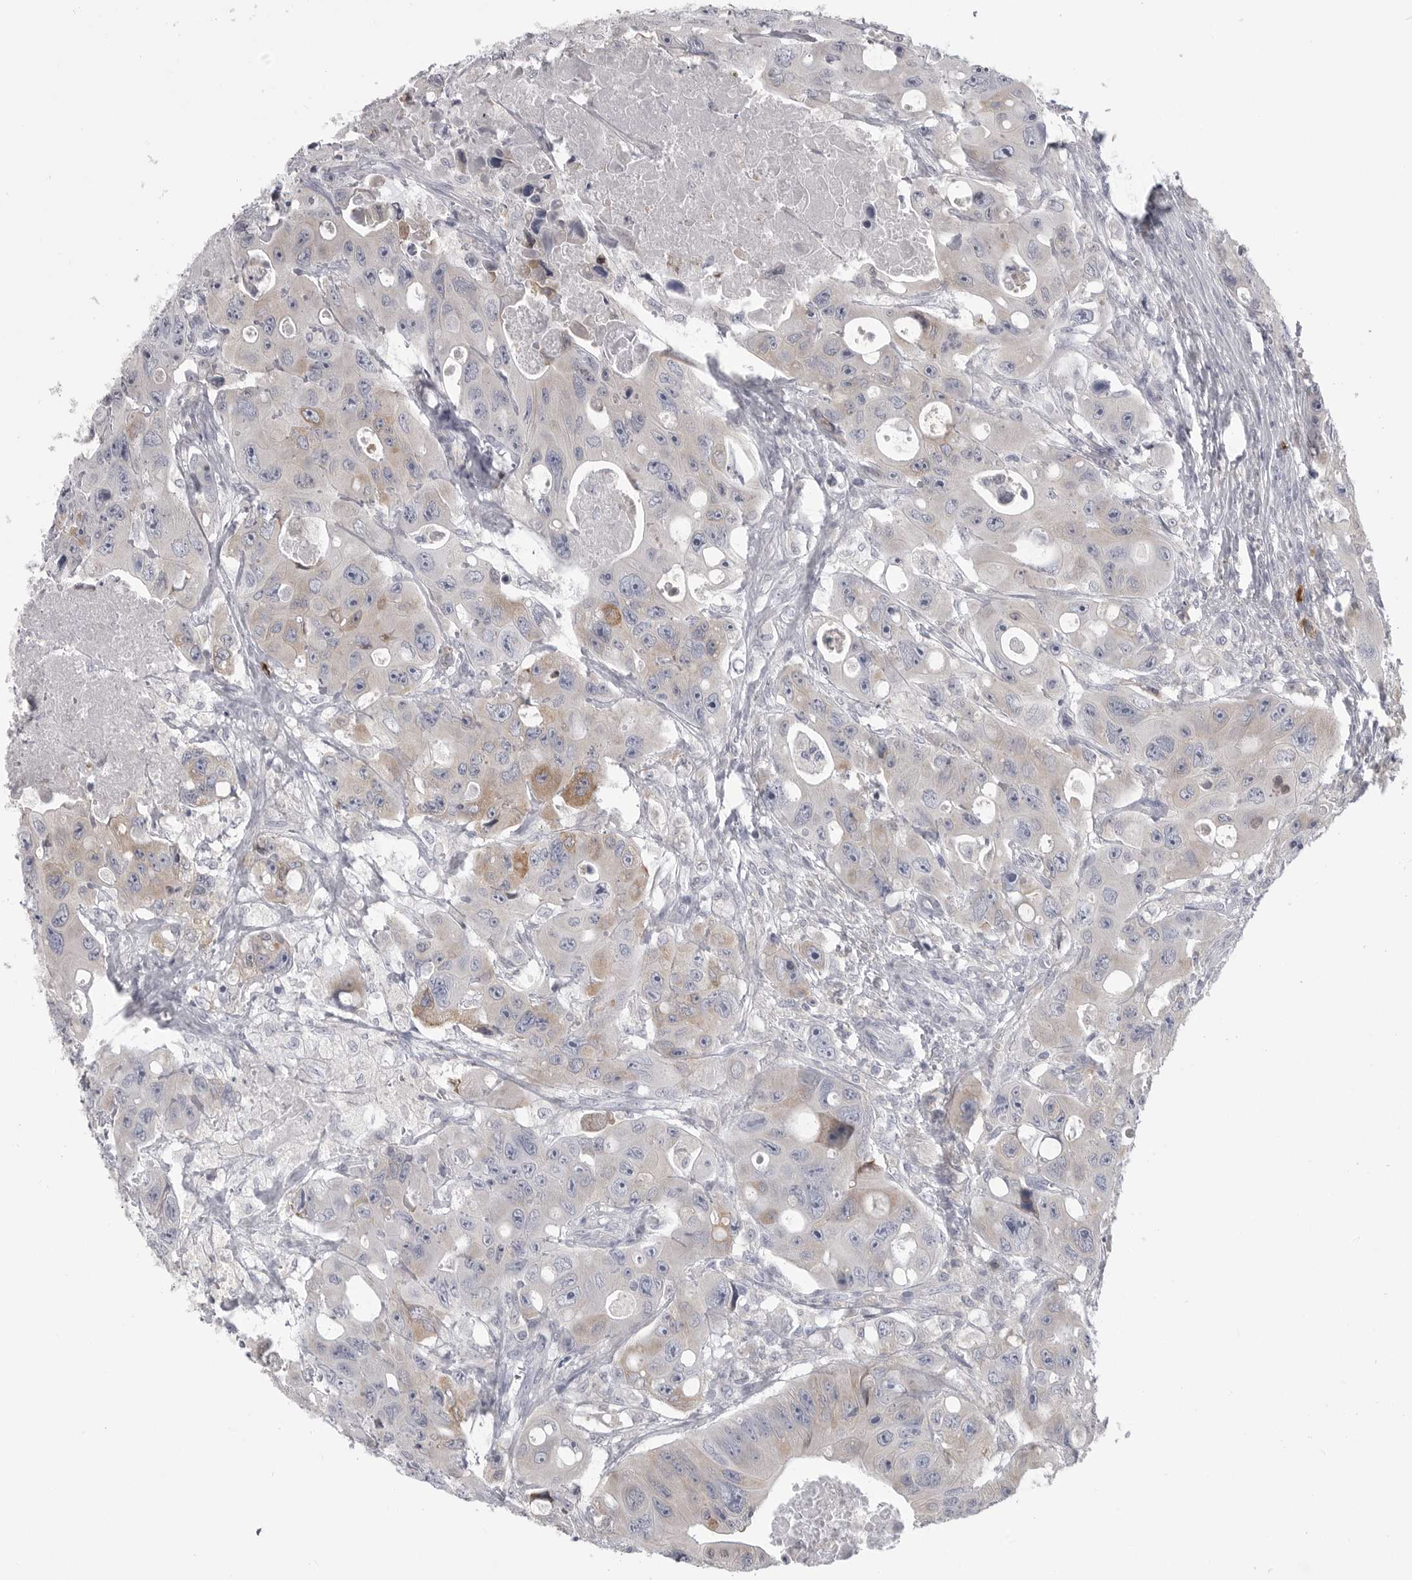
{"staining": {"intensity": "weak", "quantity": "<25%", "location": "cytoplasmic/membranous"}, "tissue": "colorectal cancer", "cell_type": "Tumor cells", "image_type": "cancer", "snomed": [{"axis": "morphology", "description": "Adenocarcinoma, NOS"}, {"axis": "topography", "description": "Colon"}], "caption": "Immunohistochemistry of colorectal adenocarcinoma displays no expression in tumor cells.", "gene": "FKBP2", "patient": {"sex": "female", "age": 46}}